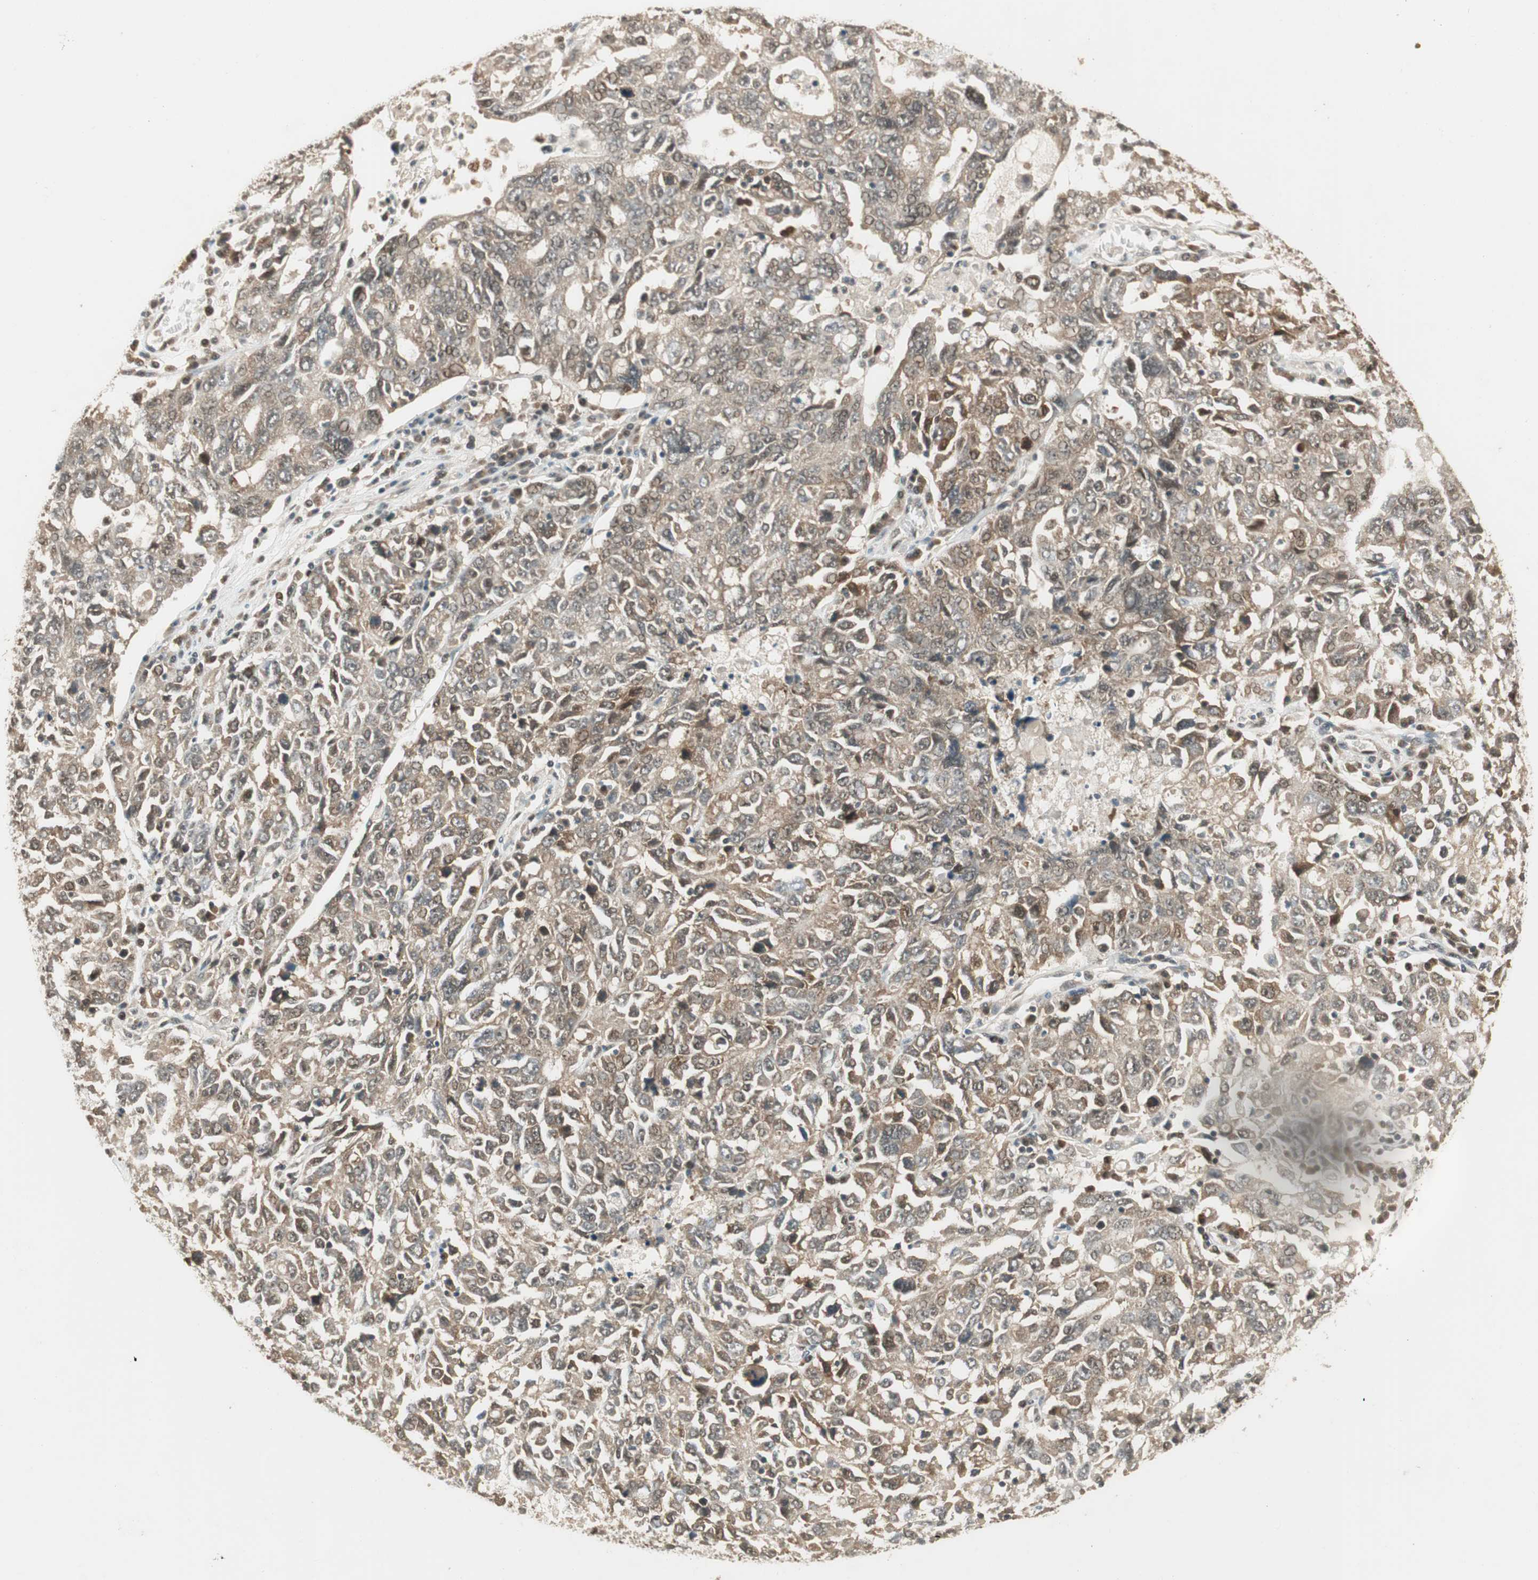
{"staining": {"intensity": "weak", "quantity": "25%-75%", "location": "cytoplasmic/membranous"}, "tissue": "ovarian cancer", "cell_type": "Tumor cells", "image_type": "cancer", "snomed": [{"axis": "morphology", "description": "Carcinoma, endometroid"}, {"axis": "topography", "description": "Ovary"}], "caption": "Immunohistochemical staining of human ovarian cancer demonstrates weak cytoplasmic/membranous protein staining in about 25%-75% of tumor cells.", "gene": "IPO5", "patient": {"sex": "female", "age": 62}}